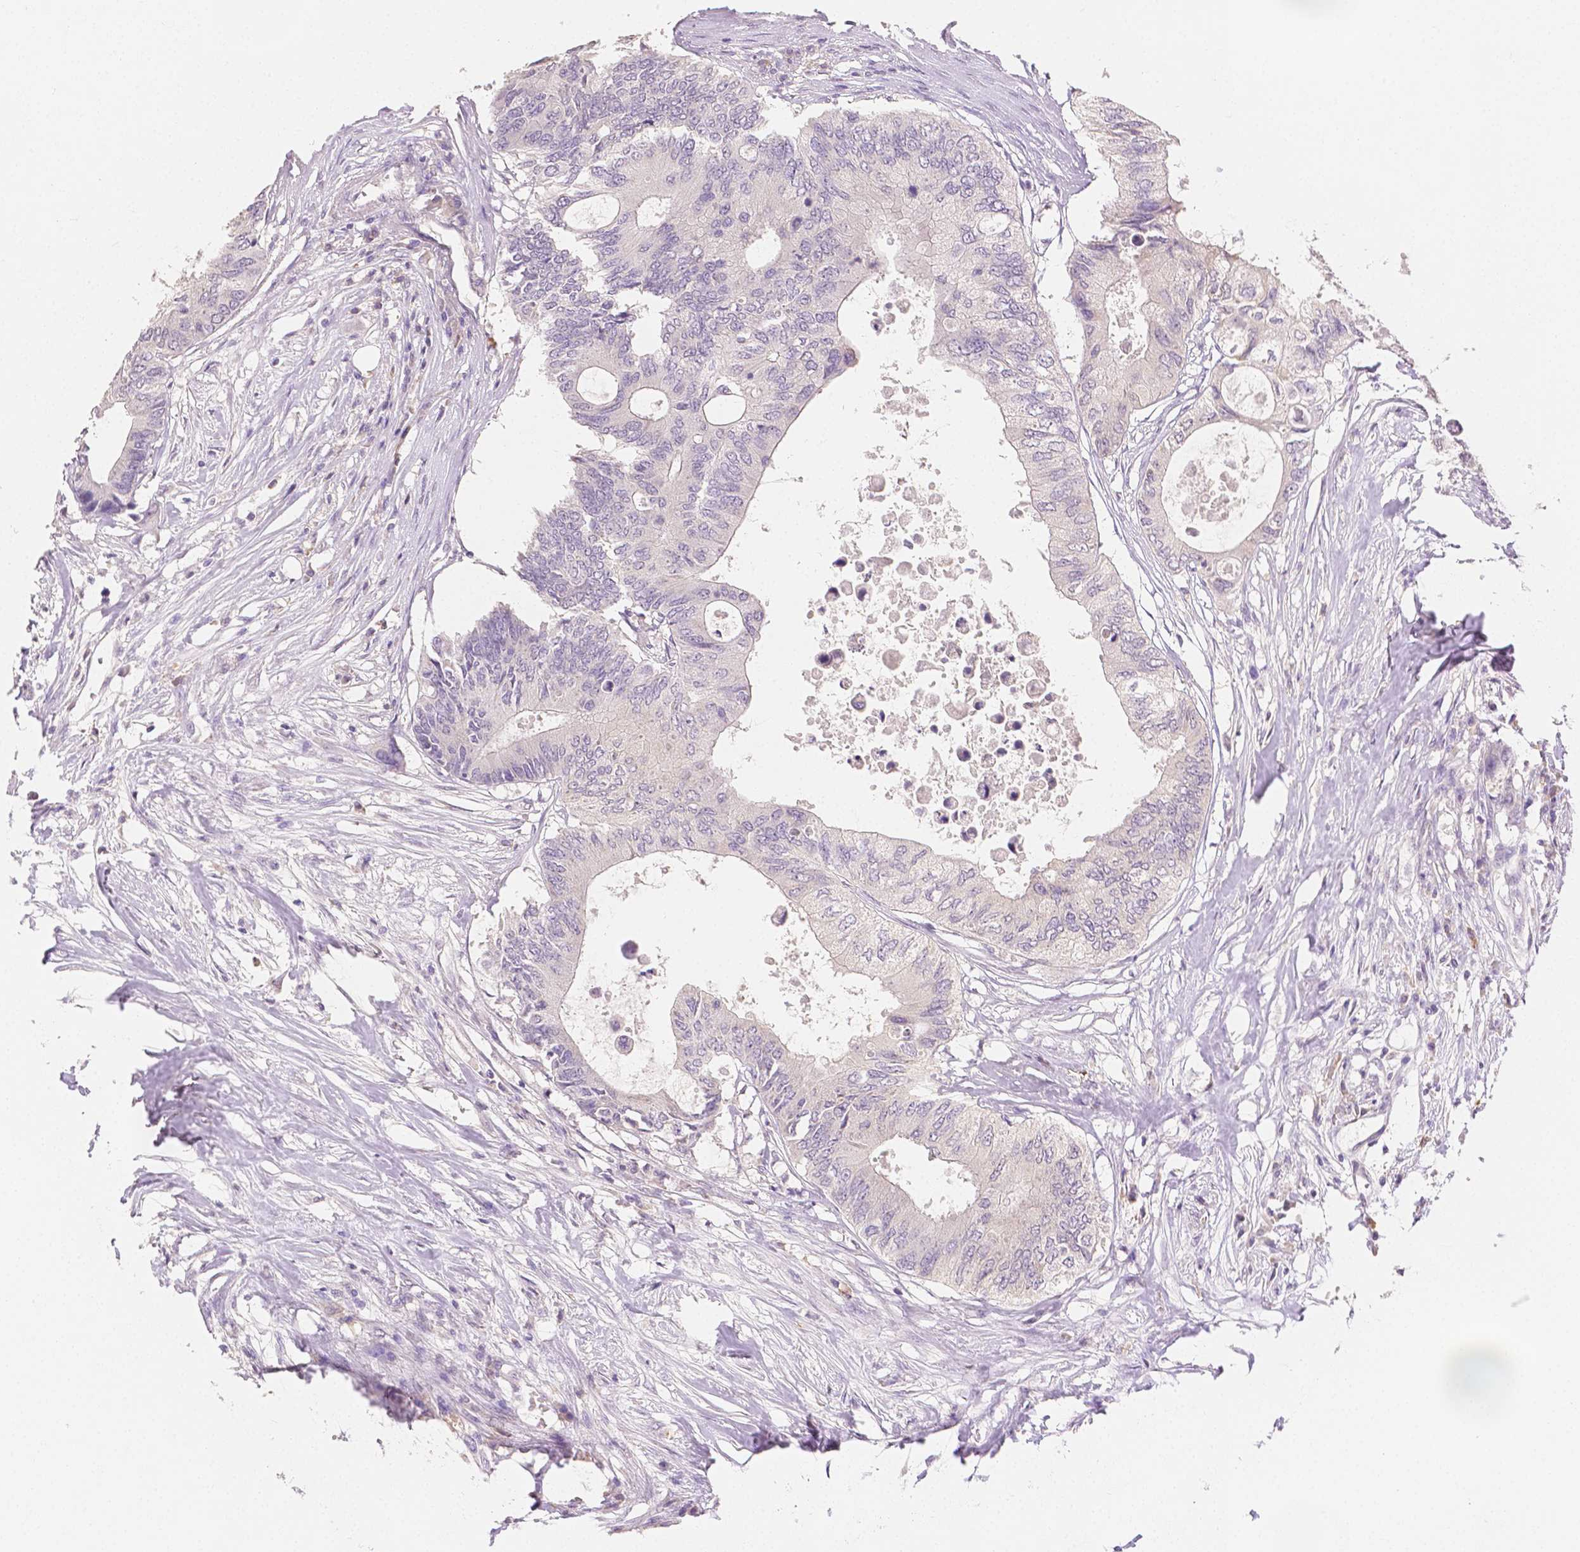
{"staining": {"intensity": "negative", "quantity": "none", "location": "none"}, "tissue": "colorectal cancer", "cell_type": "Tumor cells", "image_type": "cancer", "snomed": [{"axis": "morphology", "description": "Adenocarcinoma, NOS"}, {"axis": "topography", "description": "Colon"}], "caption": "A high-resolution histopathology image shows IHC staining of adenocarcinoma (colorectal), which reveals no significant positivity in tumor cells.", "gene": "TGM1", "patient": {"sex": "male", "age": 71}}